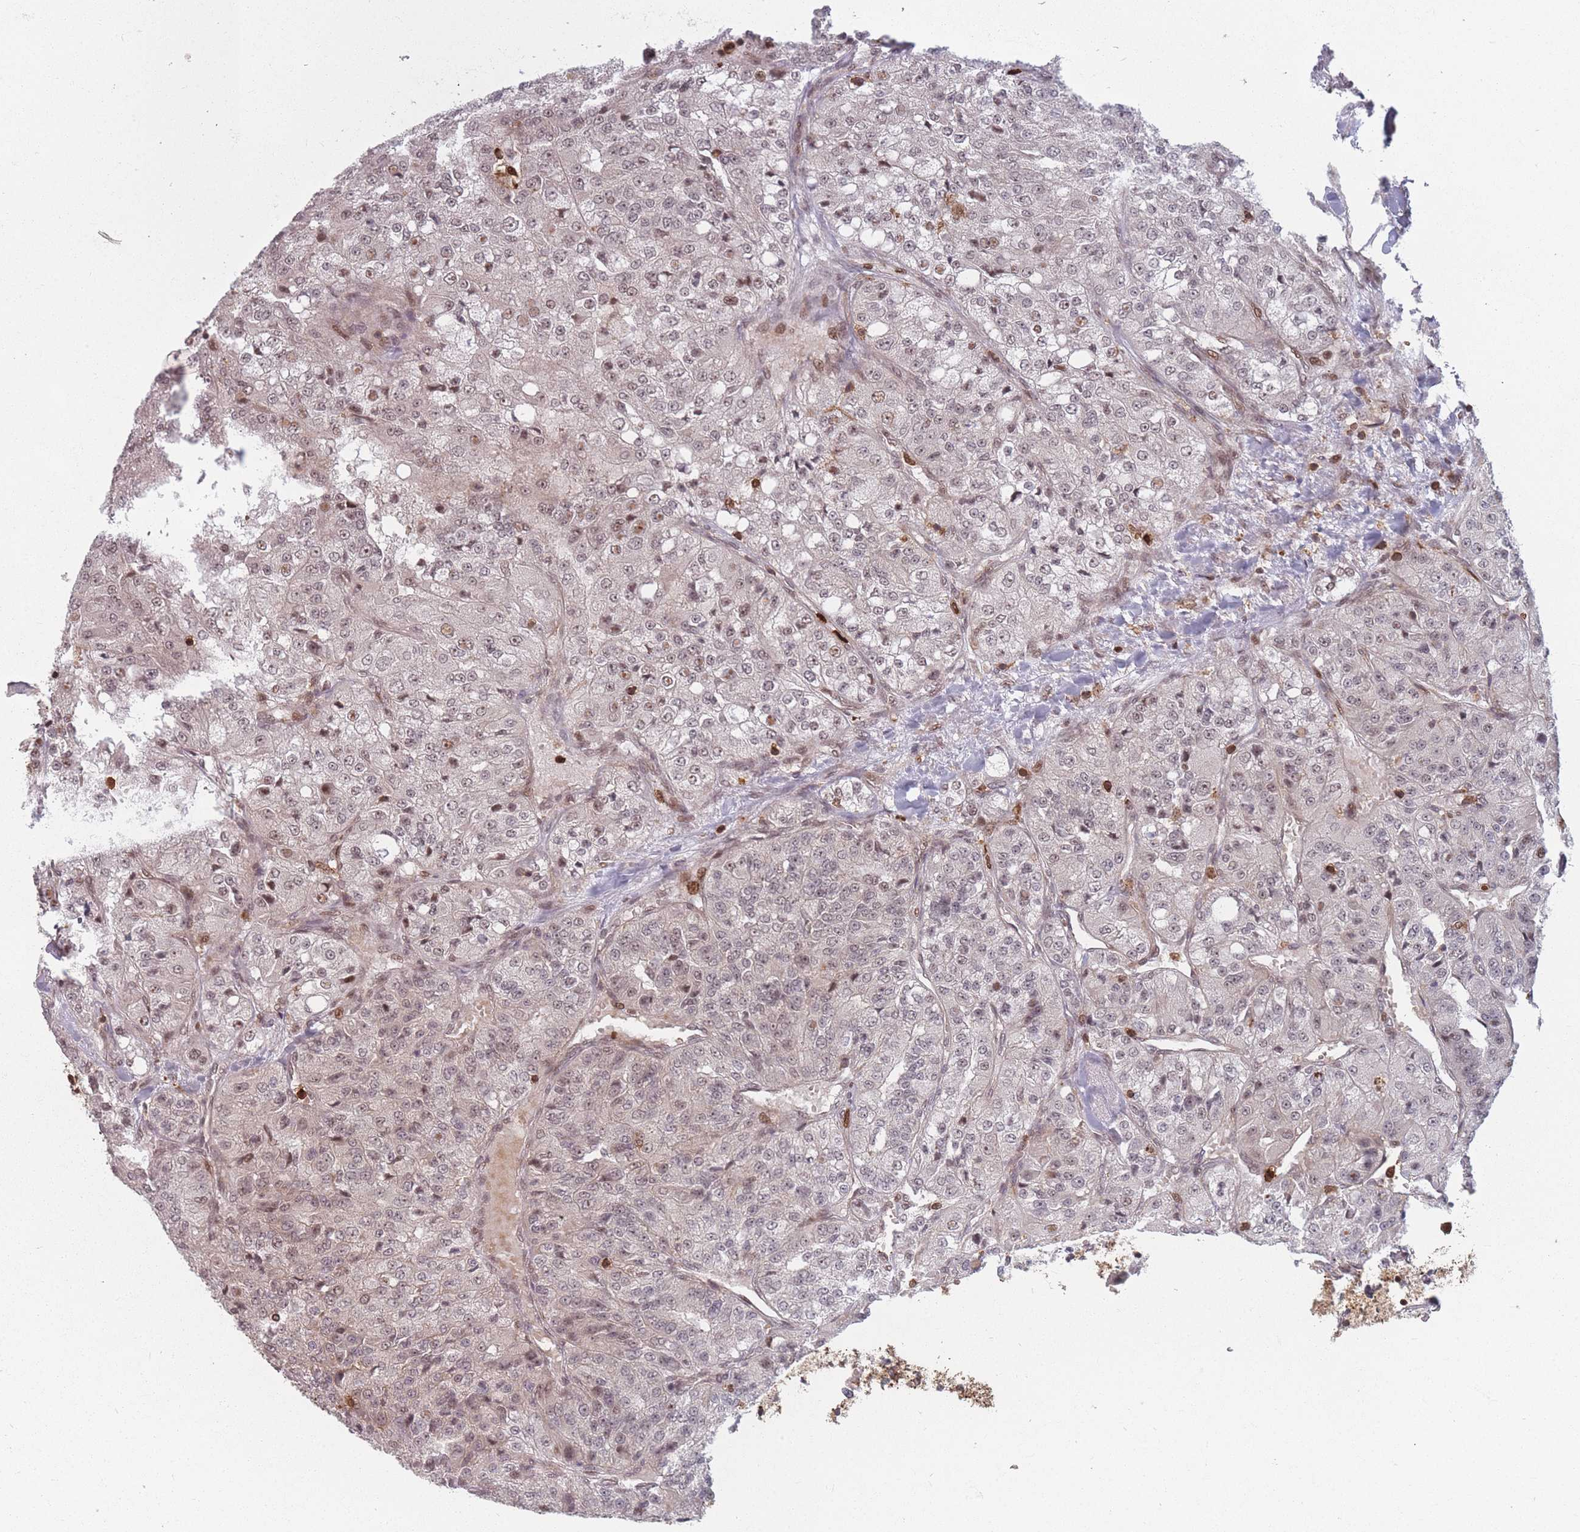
{"staining": {"intensity": "weak", "quantity": ">75%", "location": "nuclear"}, "tissue": "renal cancer", "cell_type": "Tumor cells", "image_type": "cancer", "snomed": [{"axis": "morphology", "description": "Adenocarcinoma, NOS"}, {"axis": "topography", "description": "Kidney"}], "caption": "Immunohistochemistry histopathology image of human renal cancer (adenocarcinoma) stained for a protein (brown), which shows low levels of weak nuclear staining in approximately >75% of tumor cells.", "gene": "WDR55", "patient": {"sex": "female", "age": 63}}